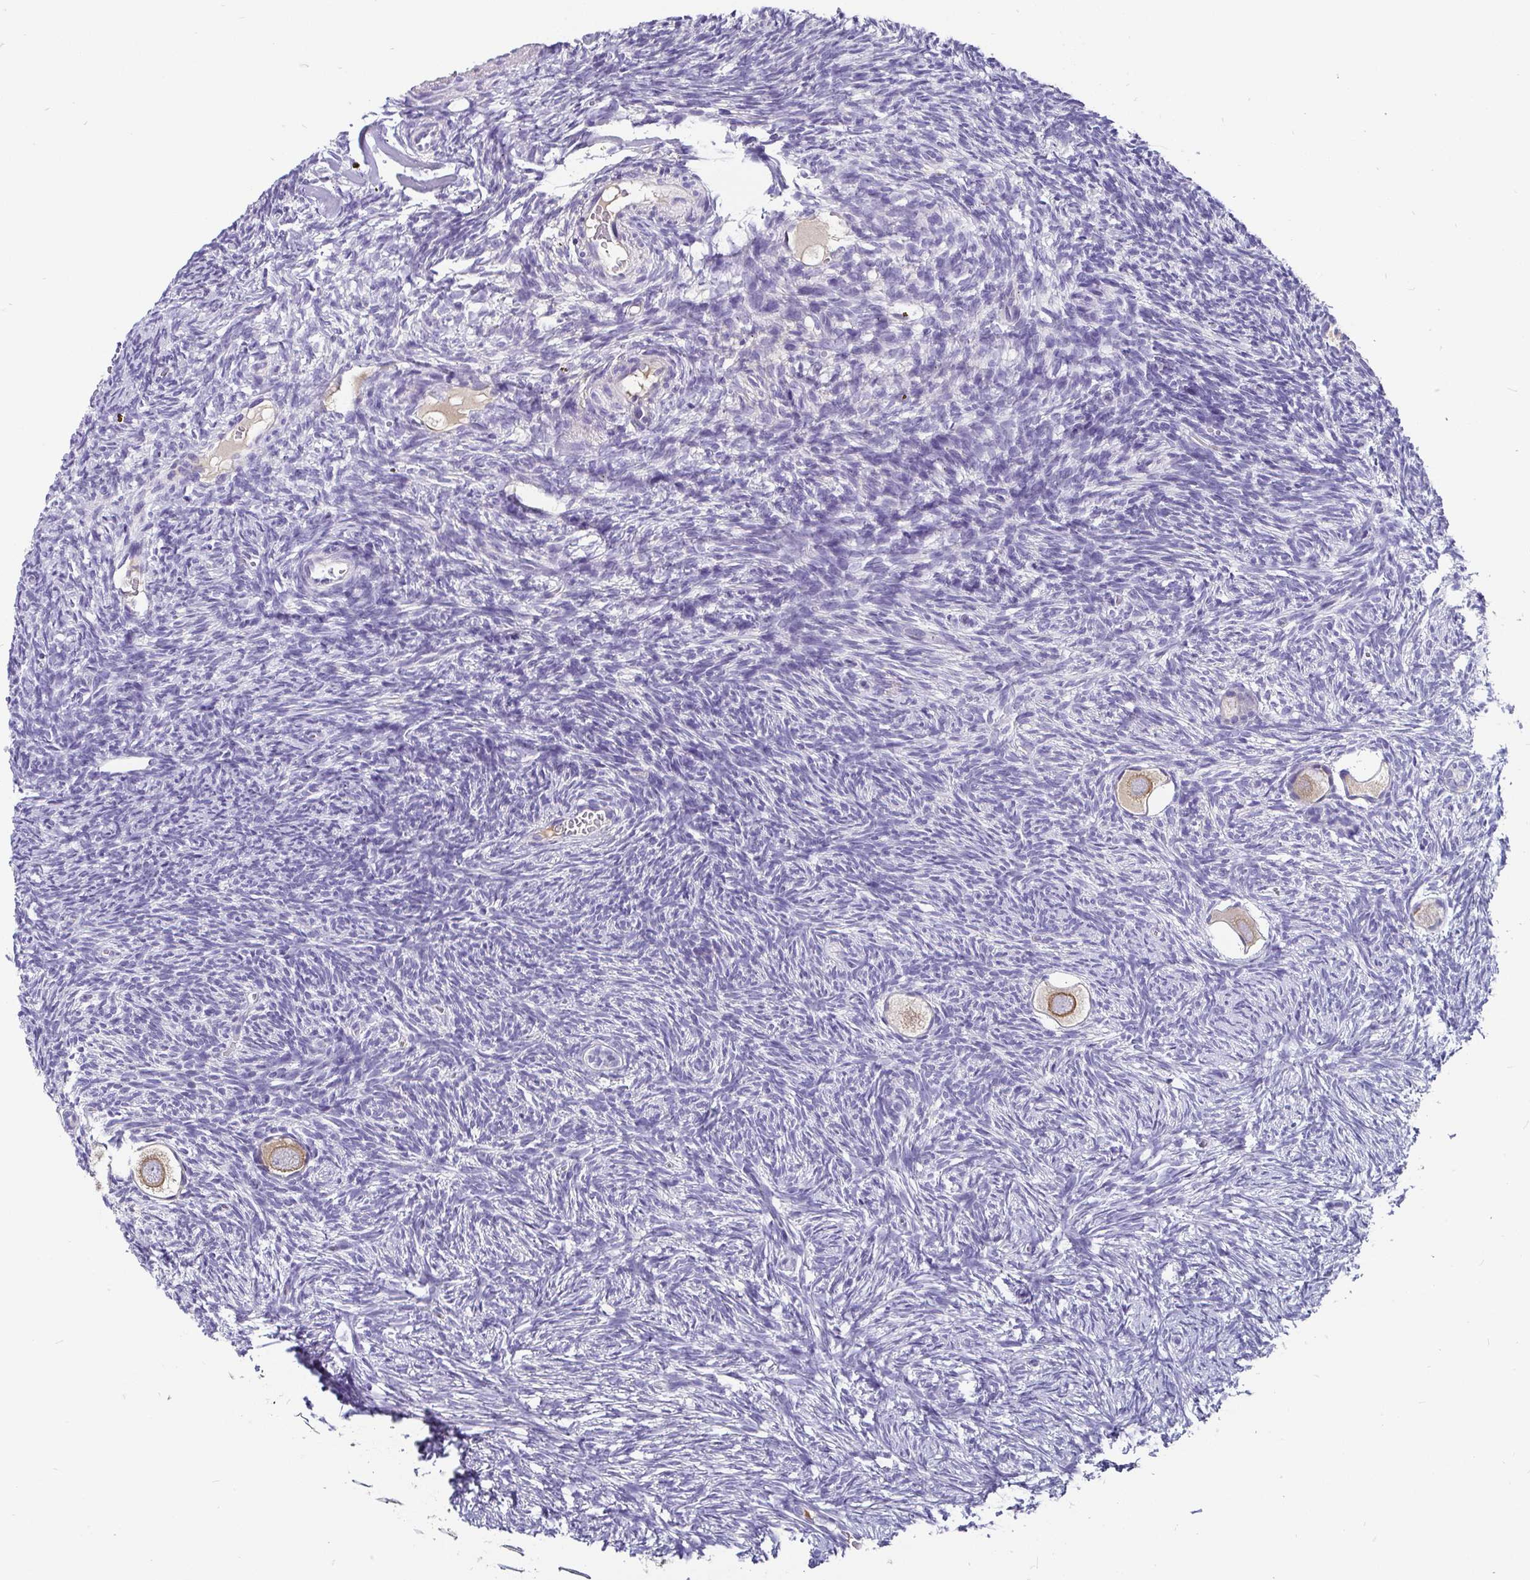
{"staining": {"intensity": "moderate", "quantity": "25%-75%", "location": "cytoplasmic/membranous"}, "tissue": "ovary", "cell_type": "Follicle cells", "image_type": "normal", "snomed": [{"axis": "morphology", "description": "Normal tissue, NOS"}, {"axis": "topography", "description": "Ovary"}], "caption": "Benign ovary reveals moderate cytoplasmic/membranous positivity in about 25%-75% of follicle cells, visualized by immunohistochemistry. Immunohistochemistry stains the protein in brown and the nuclei are stained blue.", "gene": "ADAMTS6", "patient": {"sex": "female", "age": 34}}